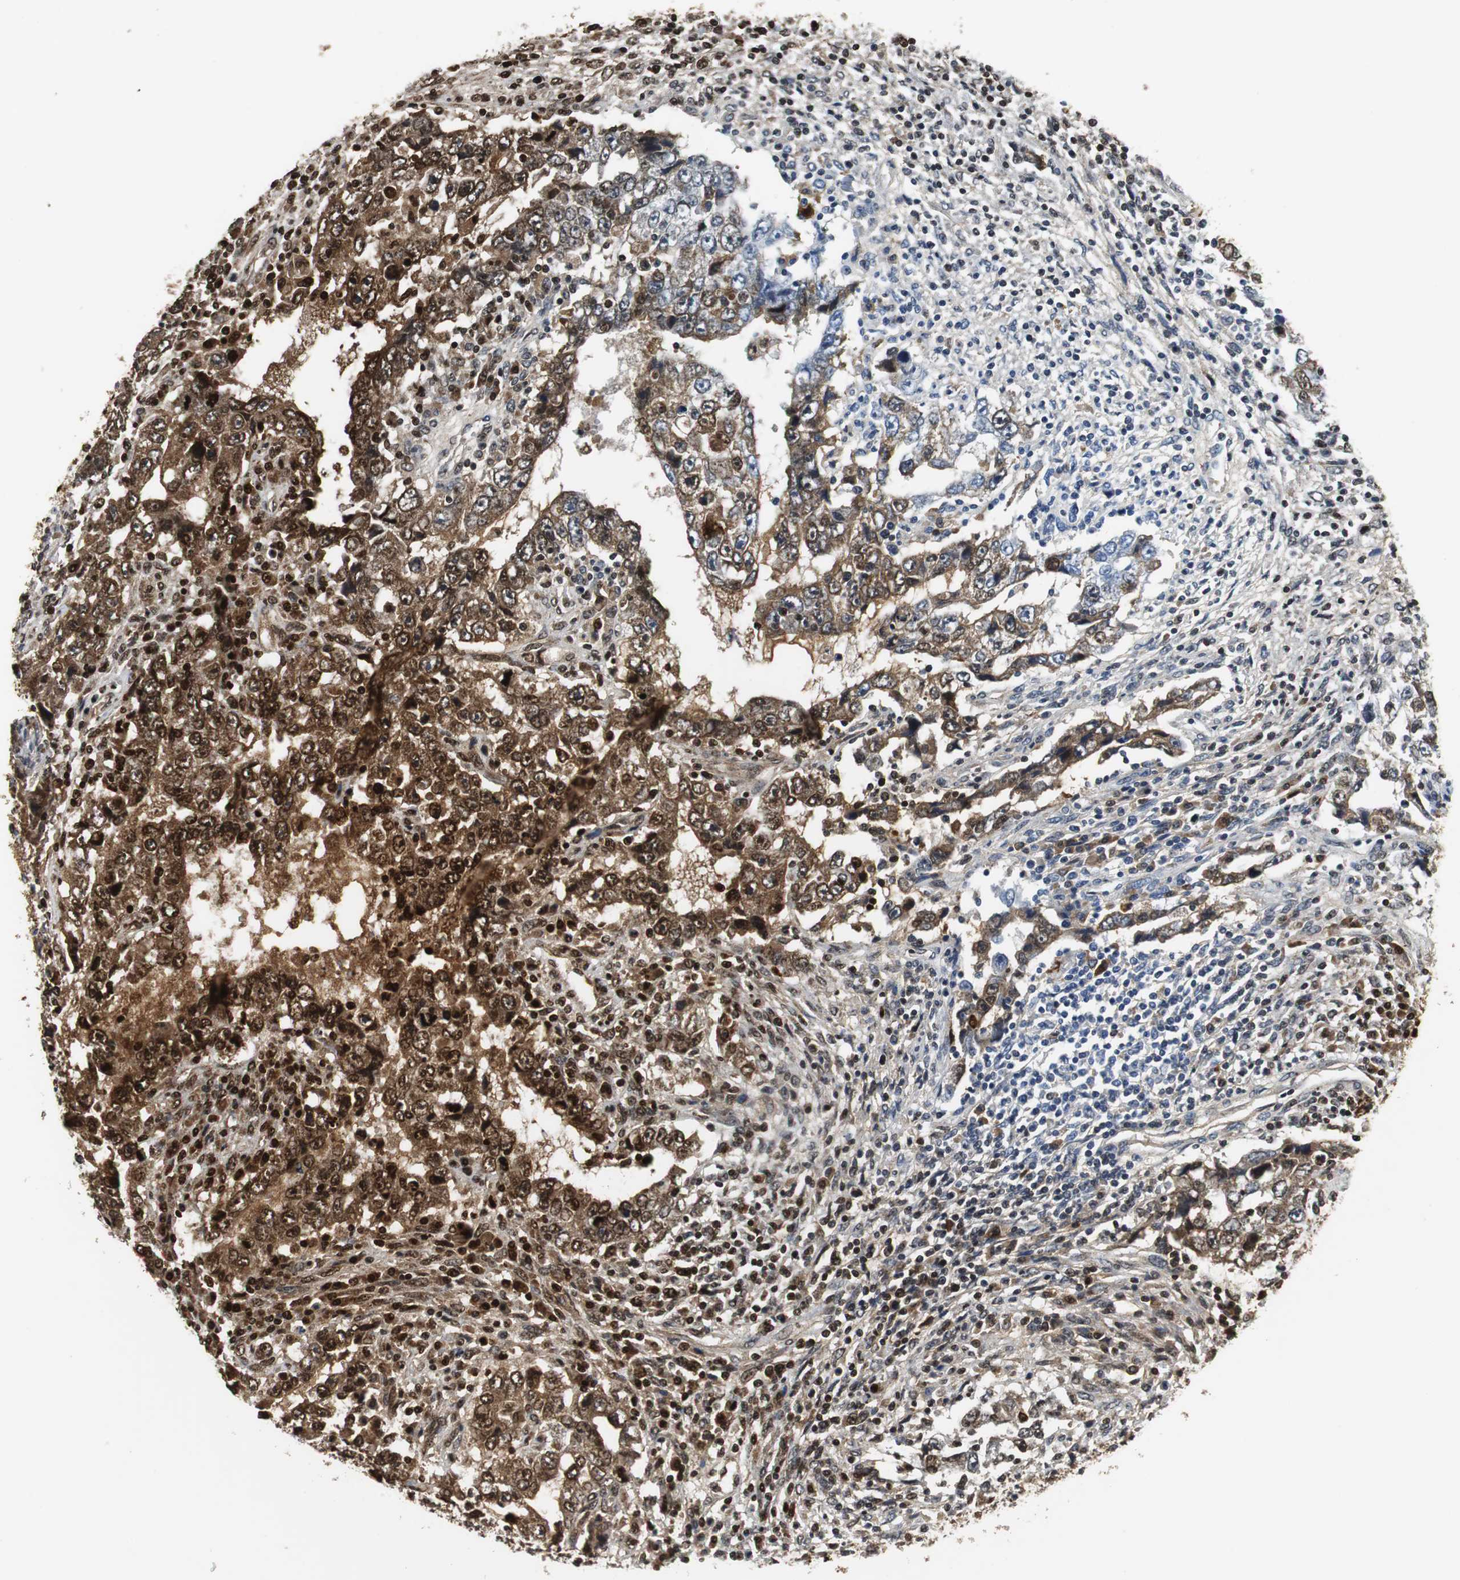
{"staining": {"intensity": "moderate", "quantity": ">75%", "location": "cytoplasmic/membranous,nuclear"}, "tissue": "testis cancer", "cell_type": "Tumor cells", "image_type": "cancer", "snomed": [{"axis": "morphology", "description": "Carcinoma, Embryonal, NOS"}, {"axis": "topography", "description": "Testis"}], "caption": "Testis embryonal carcinoma was stained to show a protein in brown. There is medium levels of moderate cytoplasmic/membranous and nuclear positivity in approximately >75% of tumor cells.", "gene": "ORM1", "patient": {"sex": "male", "age": 26}}